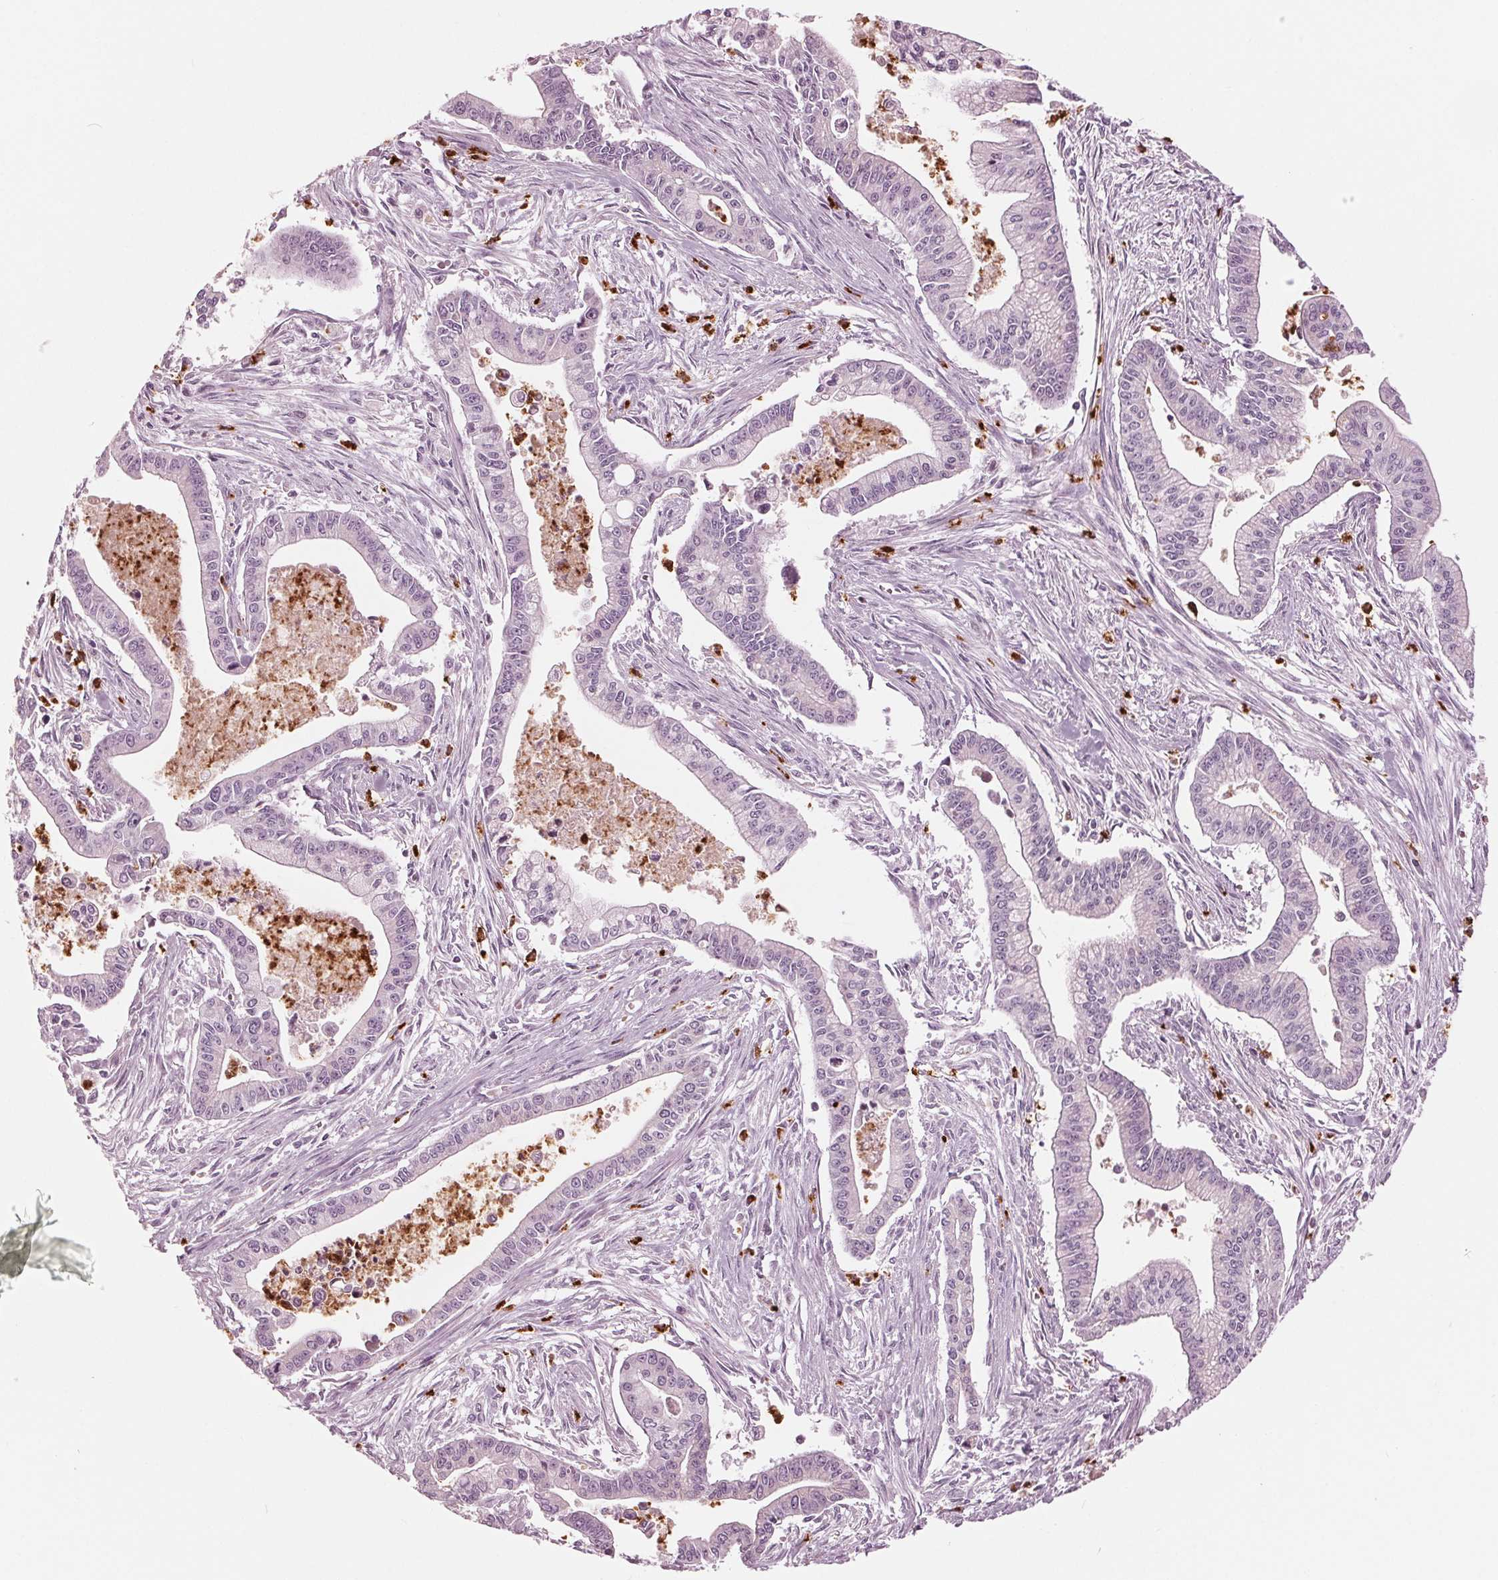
{"staining": {"intensity": "negative", "quantity": "none", "location": "none"}, "tissue": "pancreatic cancer", "cell_type": "Tumor cells", "image_type": "cancer", "snomed": [{"axis": "morphology", "description": "Adenocarcinoma, NOS"}, {"axis": "topography", "description": "Pancreas"}], "caption": "Pancreatic adenocarcinoma stained for a protein using immunohistochemistry reveals no staining tumor cells.", "gene": "CLN6", "patient": {"sex": "female", "age": 65}}